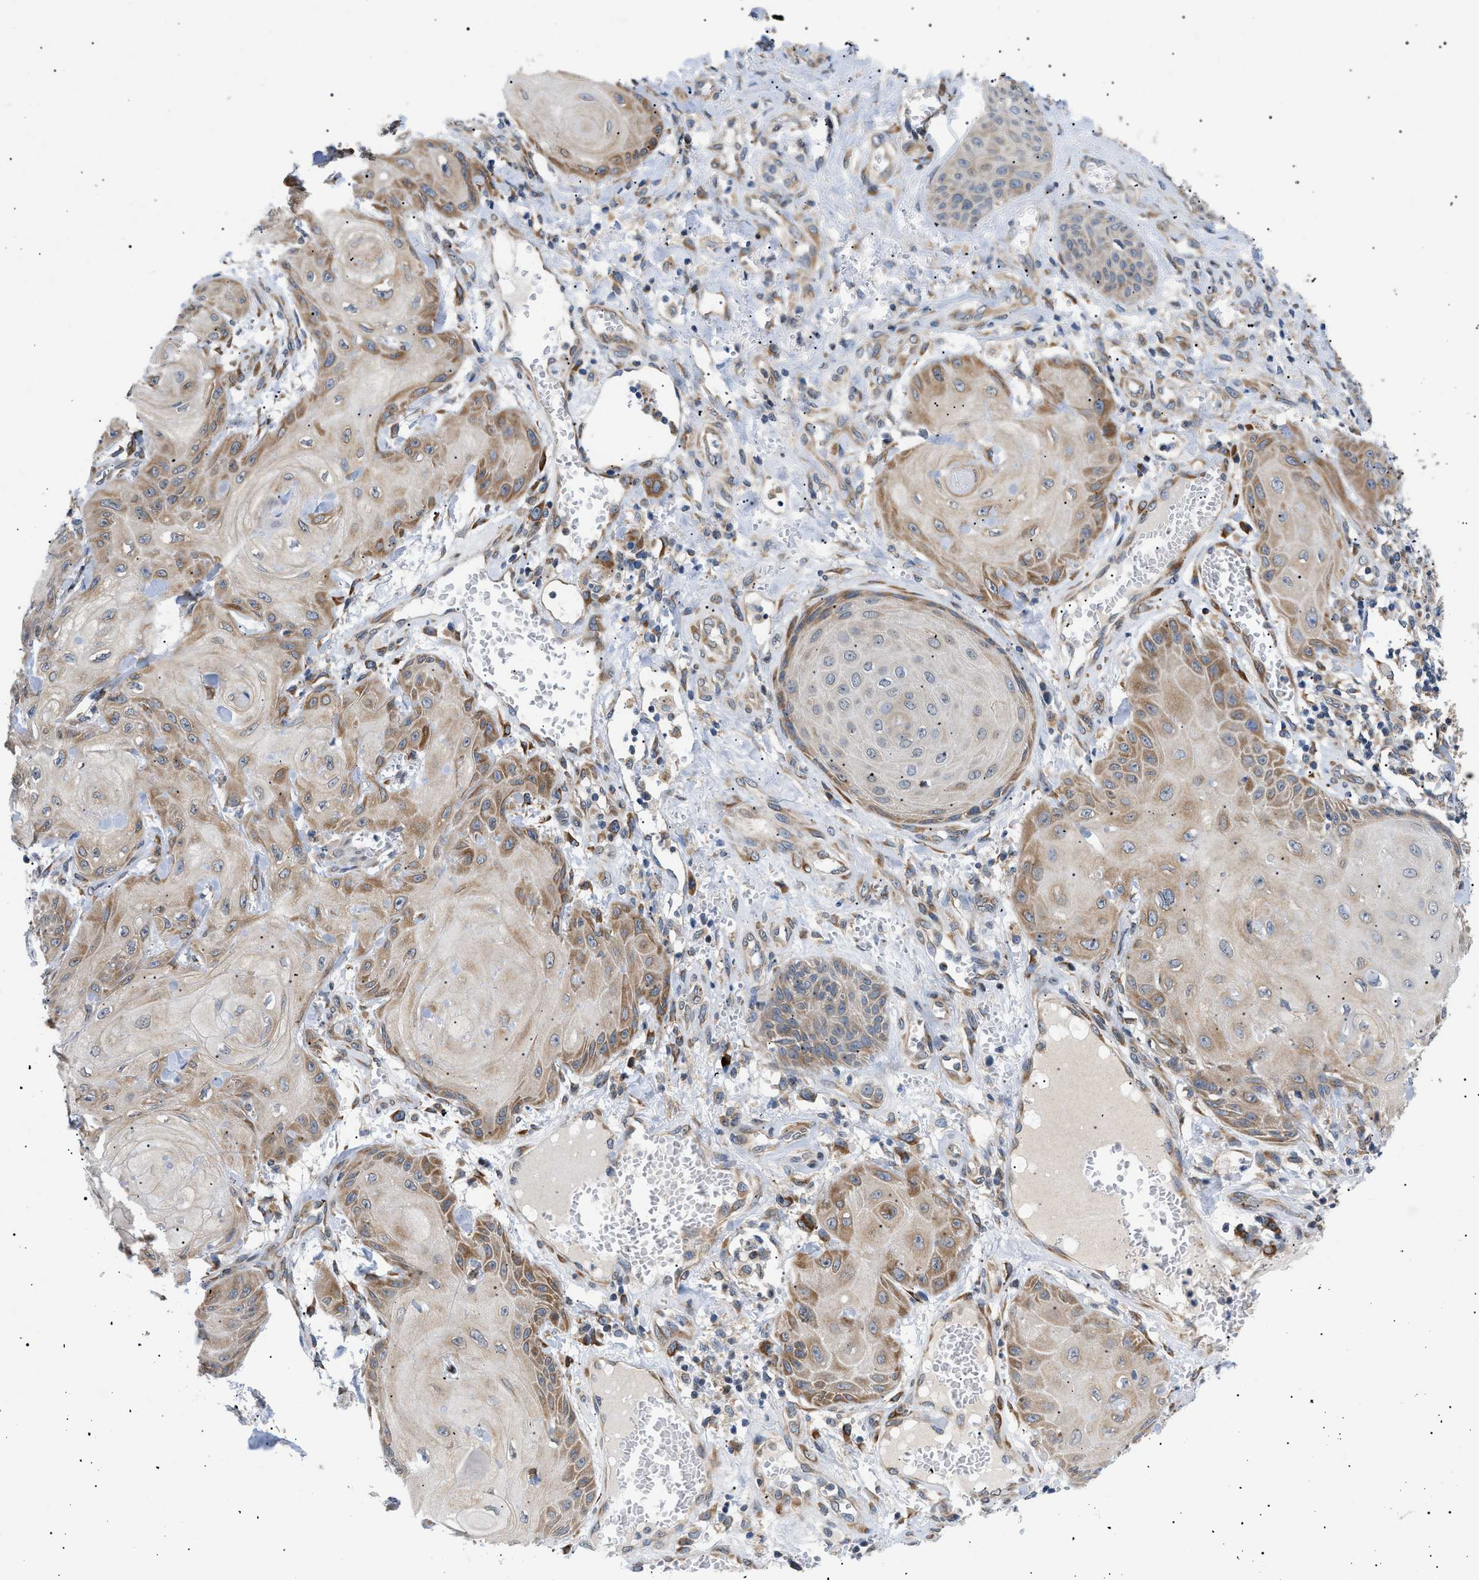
{"staining": {"intensity": "moderate", "quantity": "25%-75%", "location": "cytoplasmic/membranous"}, "tissue": "skin cancer", "cell_type": "Tumor cells", "image_type": "cancer", "snomed": [{"axis": "morphology", "description": "Squamous cell carcinoma, NOS"}, {"axis": "topography", "description": "Skin"}], "caption": "The micrograph displays a brown stain indicating the presence of a protein in the cytoplasmic/membranous of tumor cells in squamous cell carcinoma (skin).", "gene": "DERL1", "patient": {"sex": "male", "age": 74}}